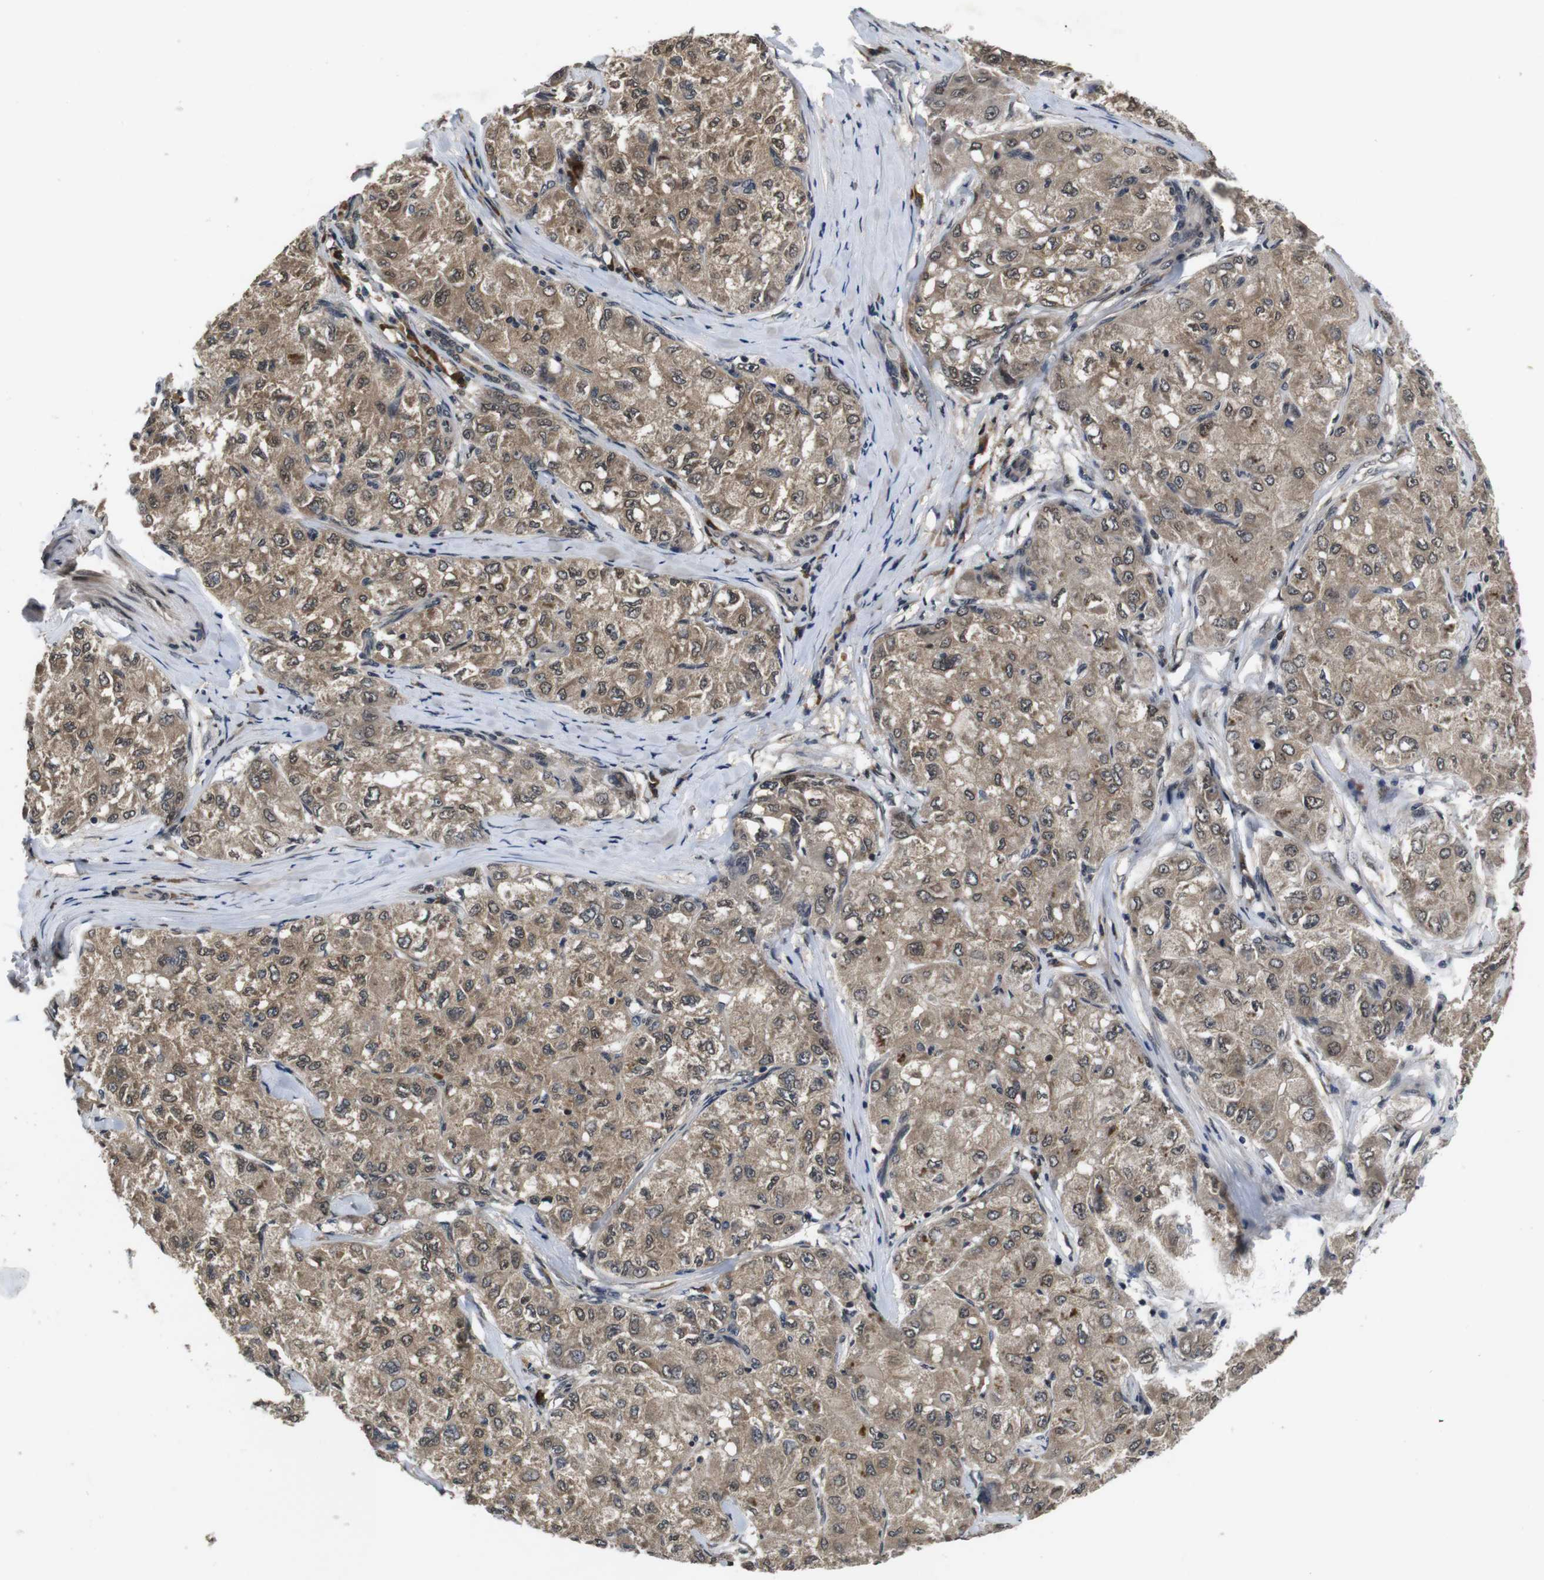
{"staining": {"intensity": "moderate", "quantity": ">75%", "location": "cytoplasmic/membranous,nuclear"}, "tissue": "liver cancer", "cell_type": "Tumor cells", "image_type": "cancer", "snomed": [{"axis": "morphology", "description": "Carcinoma, Hepatocellular, NOS"}, {"axis": "topography", "description": "Liver"}], "caption": "Immunohistochemistry (IHC) staining of liver hepatocellular carcinoma, which displays medium levels of moderate cytoplasmic/membranous and nuclear positivity in approximately >75% of tumor cells indicating moderate cytoplasmic/membranous and nuclear protein expression. The staining was performed using DAB (3,3'-diaminobenzidine) (brown) for protein detection and nuclei were counterstained in hematoxylin (blue).", "gene": "ZBTB46", "patient": {"sex": "male", "age": 80}}